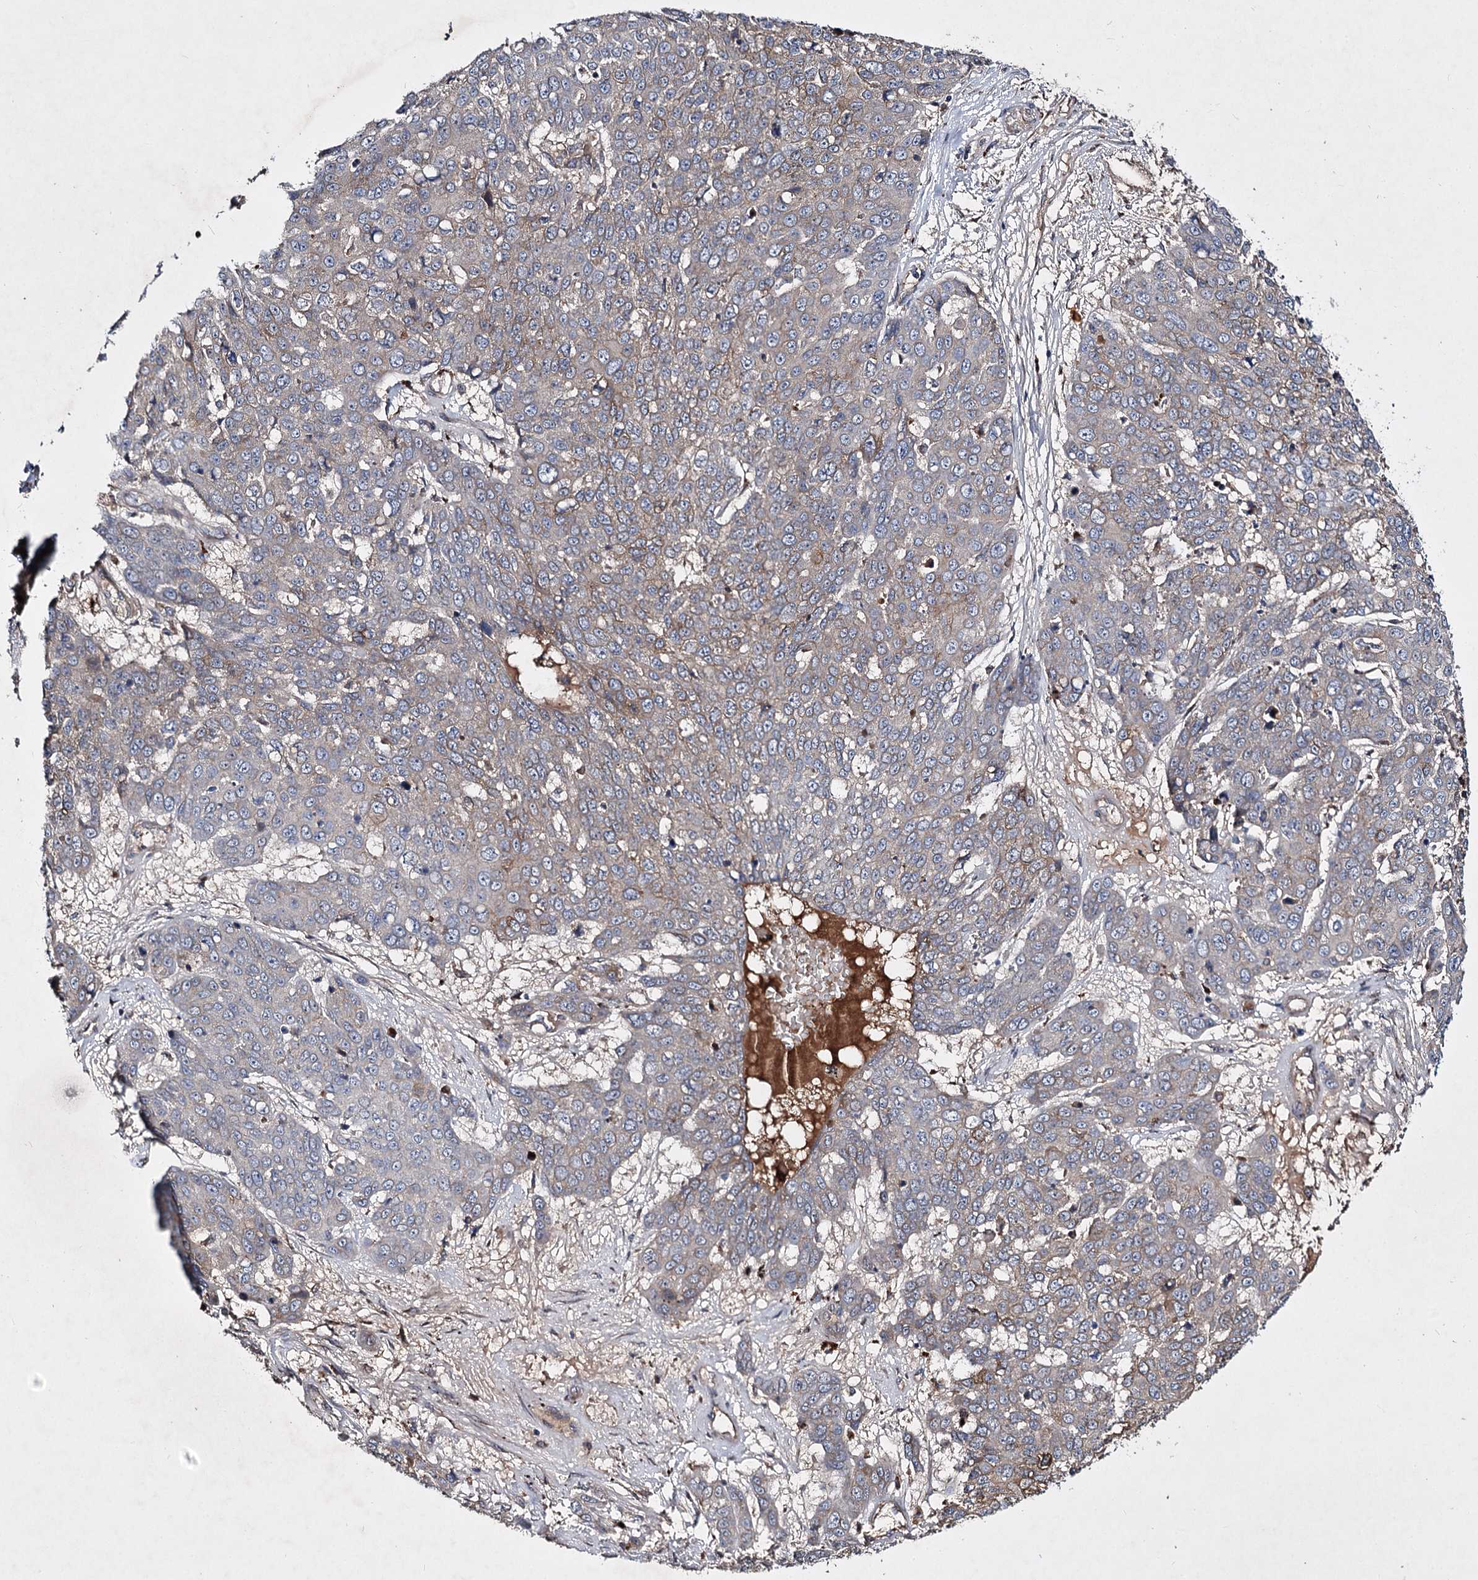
{"staining": {"intensity": "moderate", "quantity": "25%-75%", "location": "cytoplasmic/membranous"}, "tissue": "skin cancer", "cell_type": "Tumor cells", "image_type": "cancer", "snomed": [{"axis": "morphology", "description": "Squamous cell carcinoma, NOS"}, {"axis": "topography", "description": "Skin"}], "caption": "Human skin cancer stained with a protein marker shows moderate staining in tumor cells.", "gene": "MINDY3", "patient": {"sex": "male", "age": 71}}